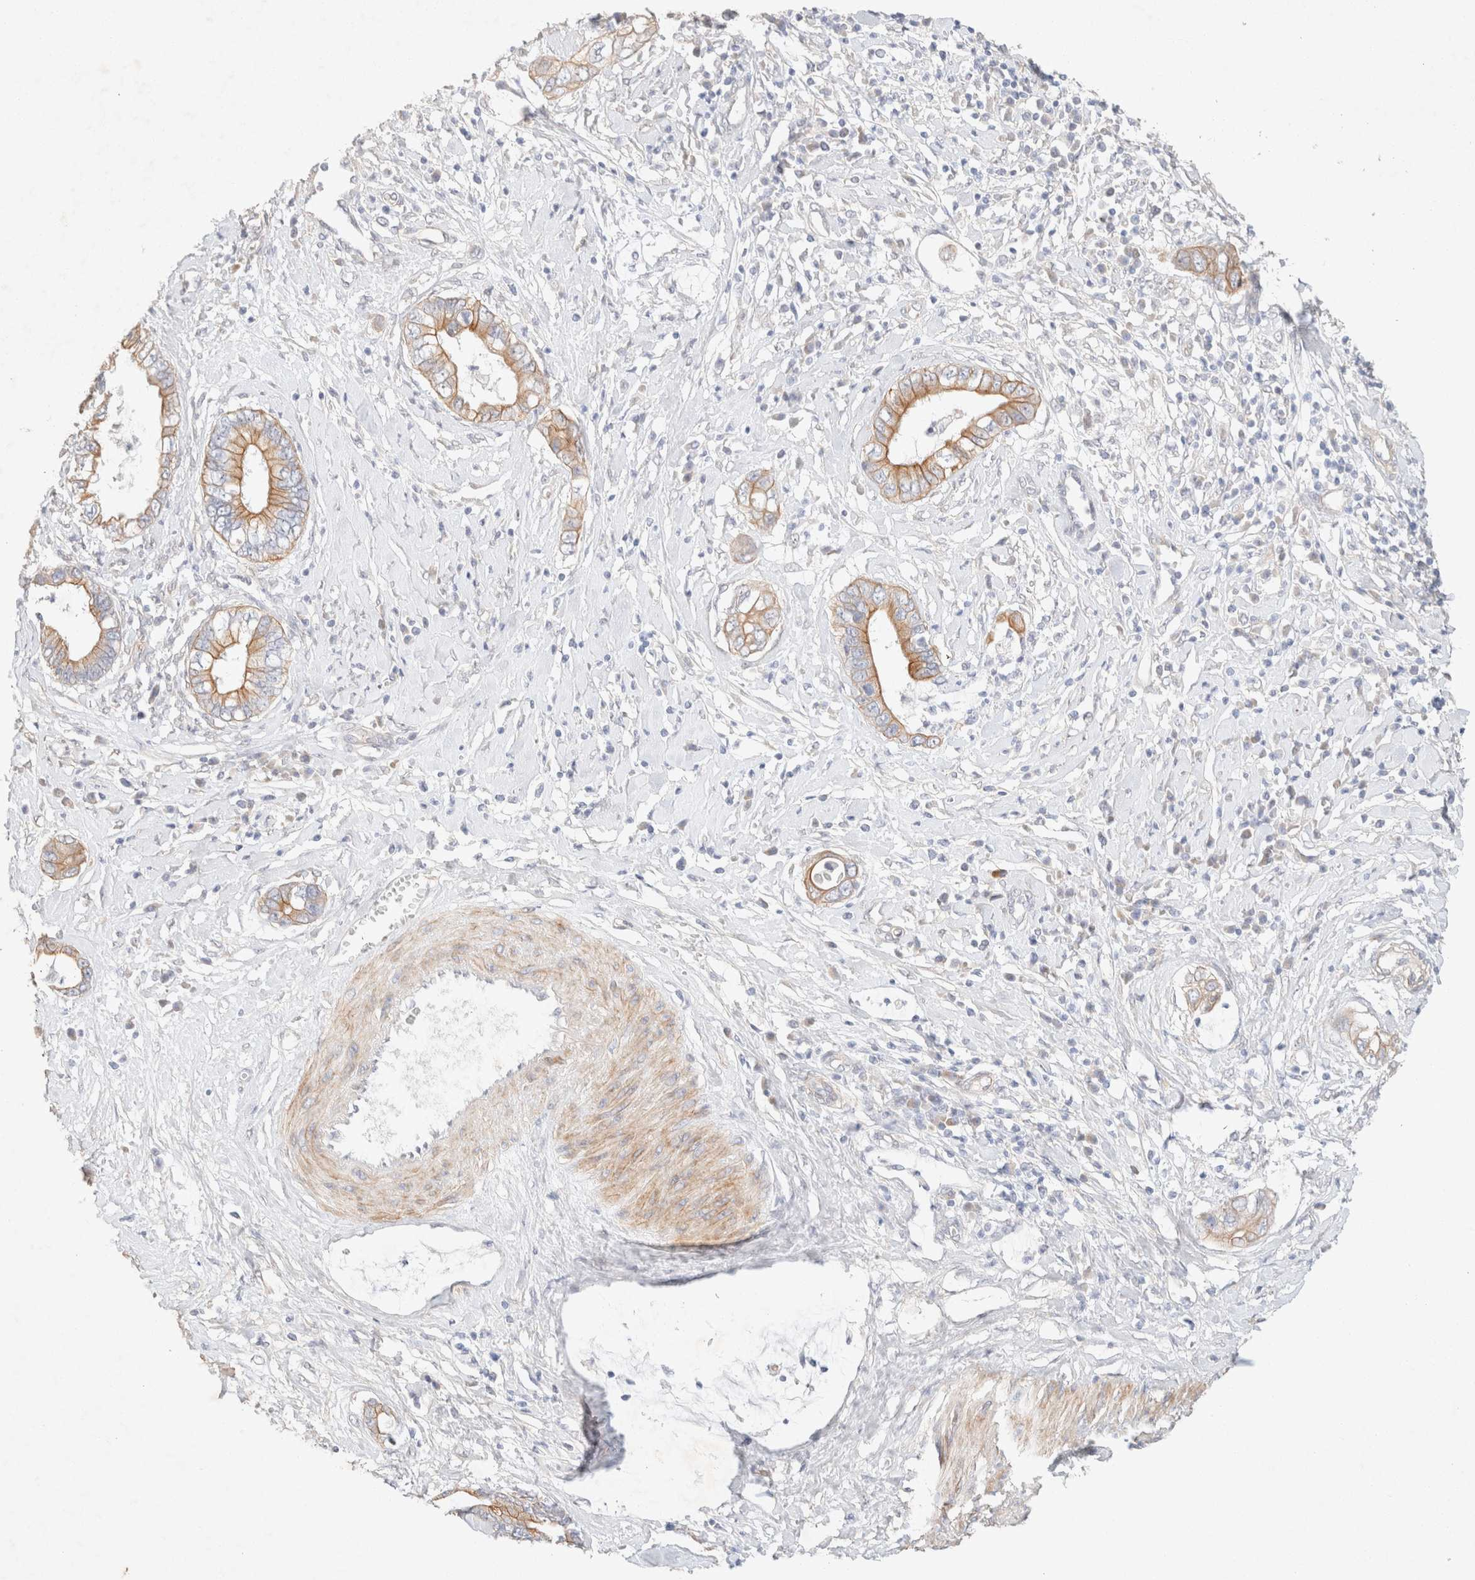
{"staining": {"intensity": "moderate", "quantity": "25%-75%", "location": "cytoplasmic/membranous"}, "tissue": "cervical cancer", "cell_type": "Tumor cells", "image_type": "cancer", "snomed": [{"axis": "morphology", "description": "Adenocarcinoma, NOS"}, {"axis": "topography", "description": "Cervix"}], "caption": "Protein staining shows moderate cytoplasmic/membranous staining in approximately 25%-75% of tumor cells in adenocarcinoma (cervical).", "gene": "CSNK1E", "patient": {"sex": "female", "age": 44}}